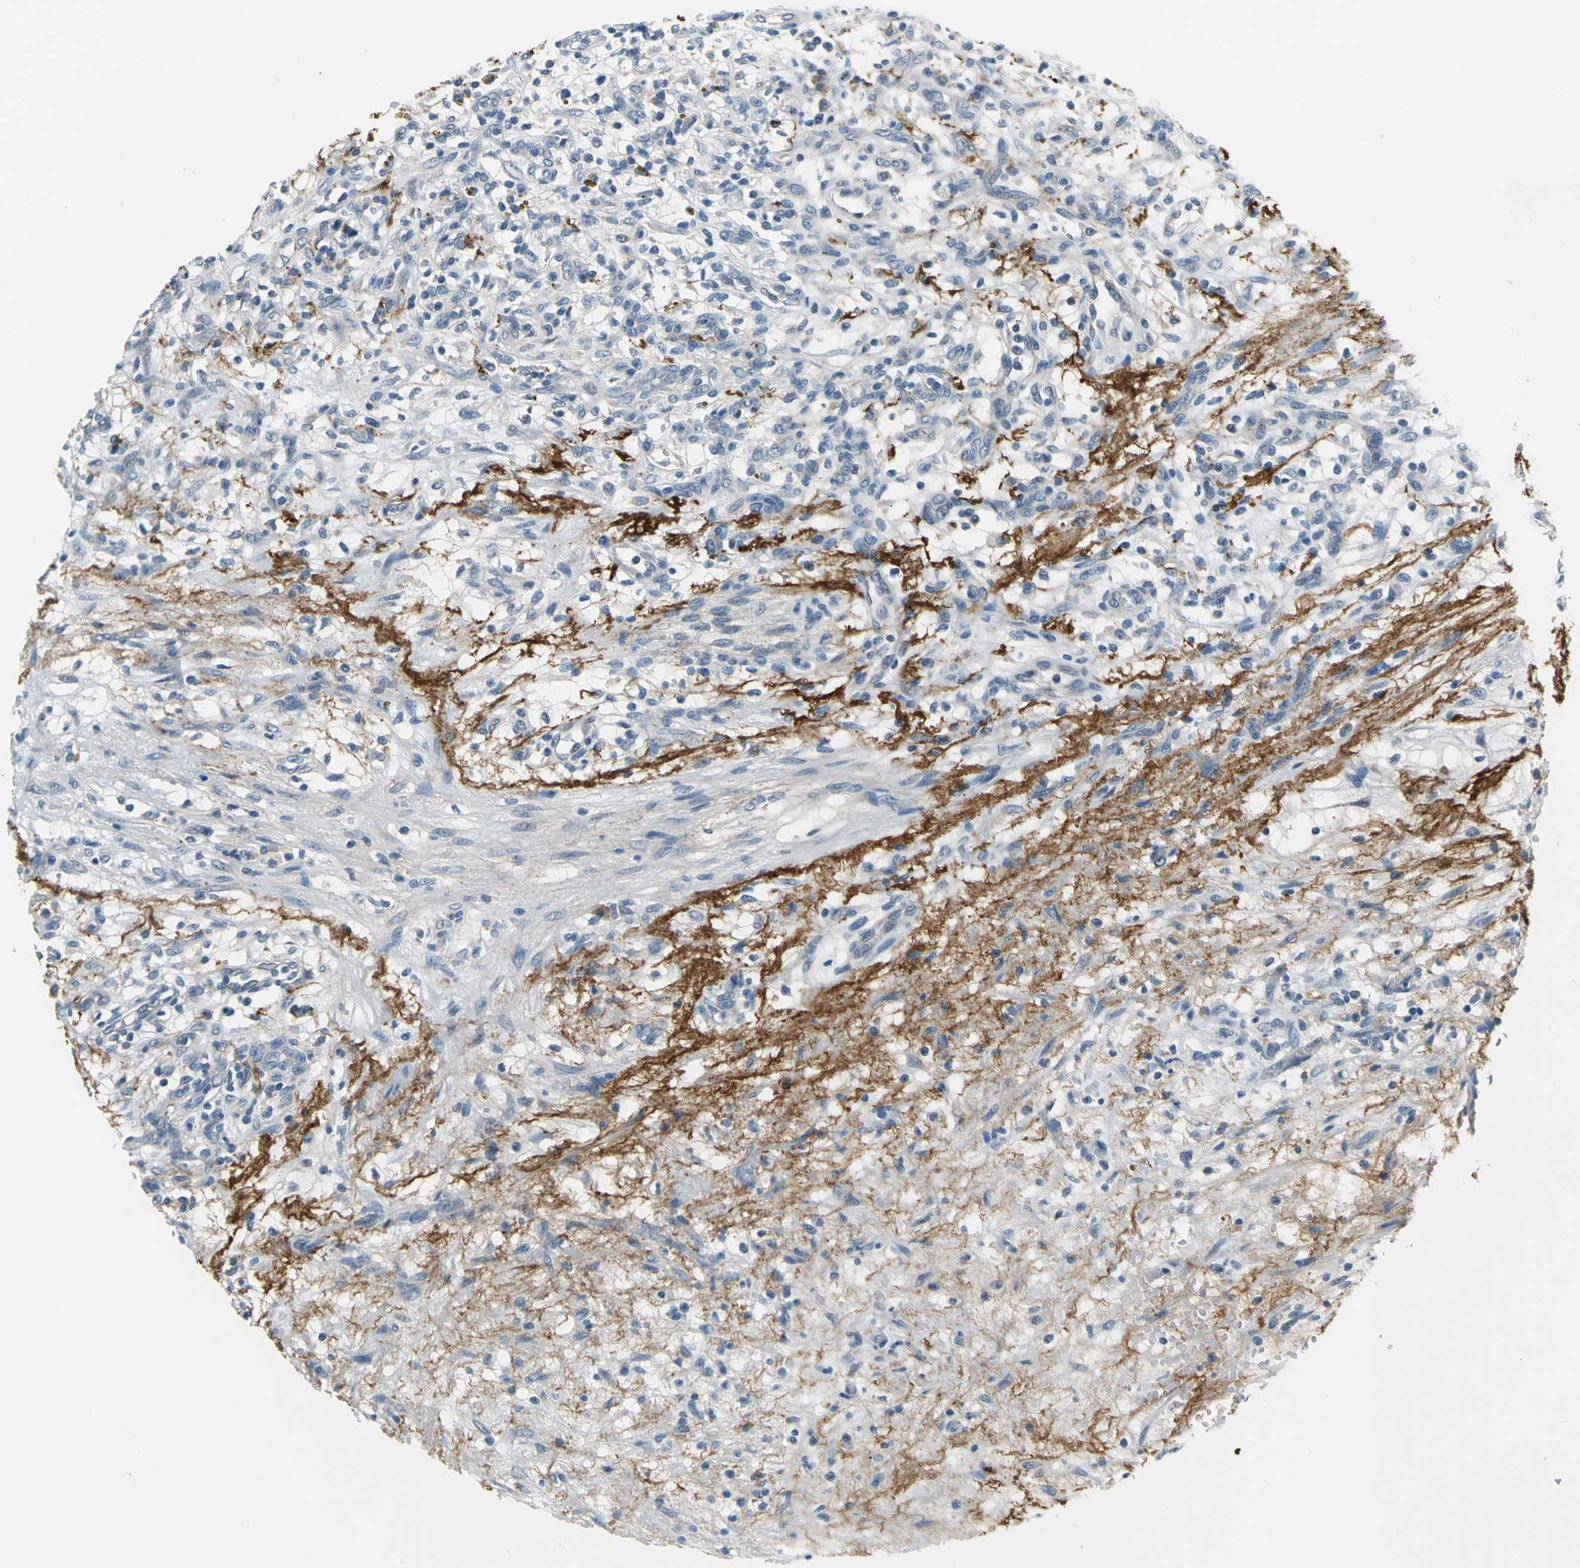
{"staining": {"intensity": "negative", "quantity": "none", "location": "none"}, "tissue": "renal cancer", "cell_type": "Tumor cells", "image_type": "cancer", "snomed": [{"axis": "morphology", "description": "Adenocarcinoma, NOS"}, {"axis": "topography", "description": "Kidney"}], "caption": "A histopathology image of renal cancer (adenocarcinoma) stained for a protein reveals no brown staining in tumor cells. (DAB IHC, high magnification).", "gene": "SLC16A7", "patient": {"sex": "female", "age": 57}}